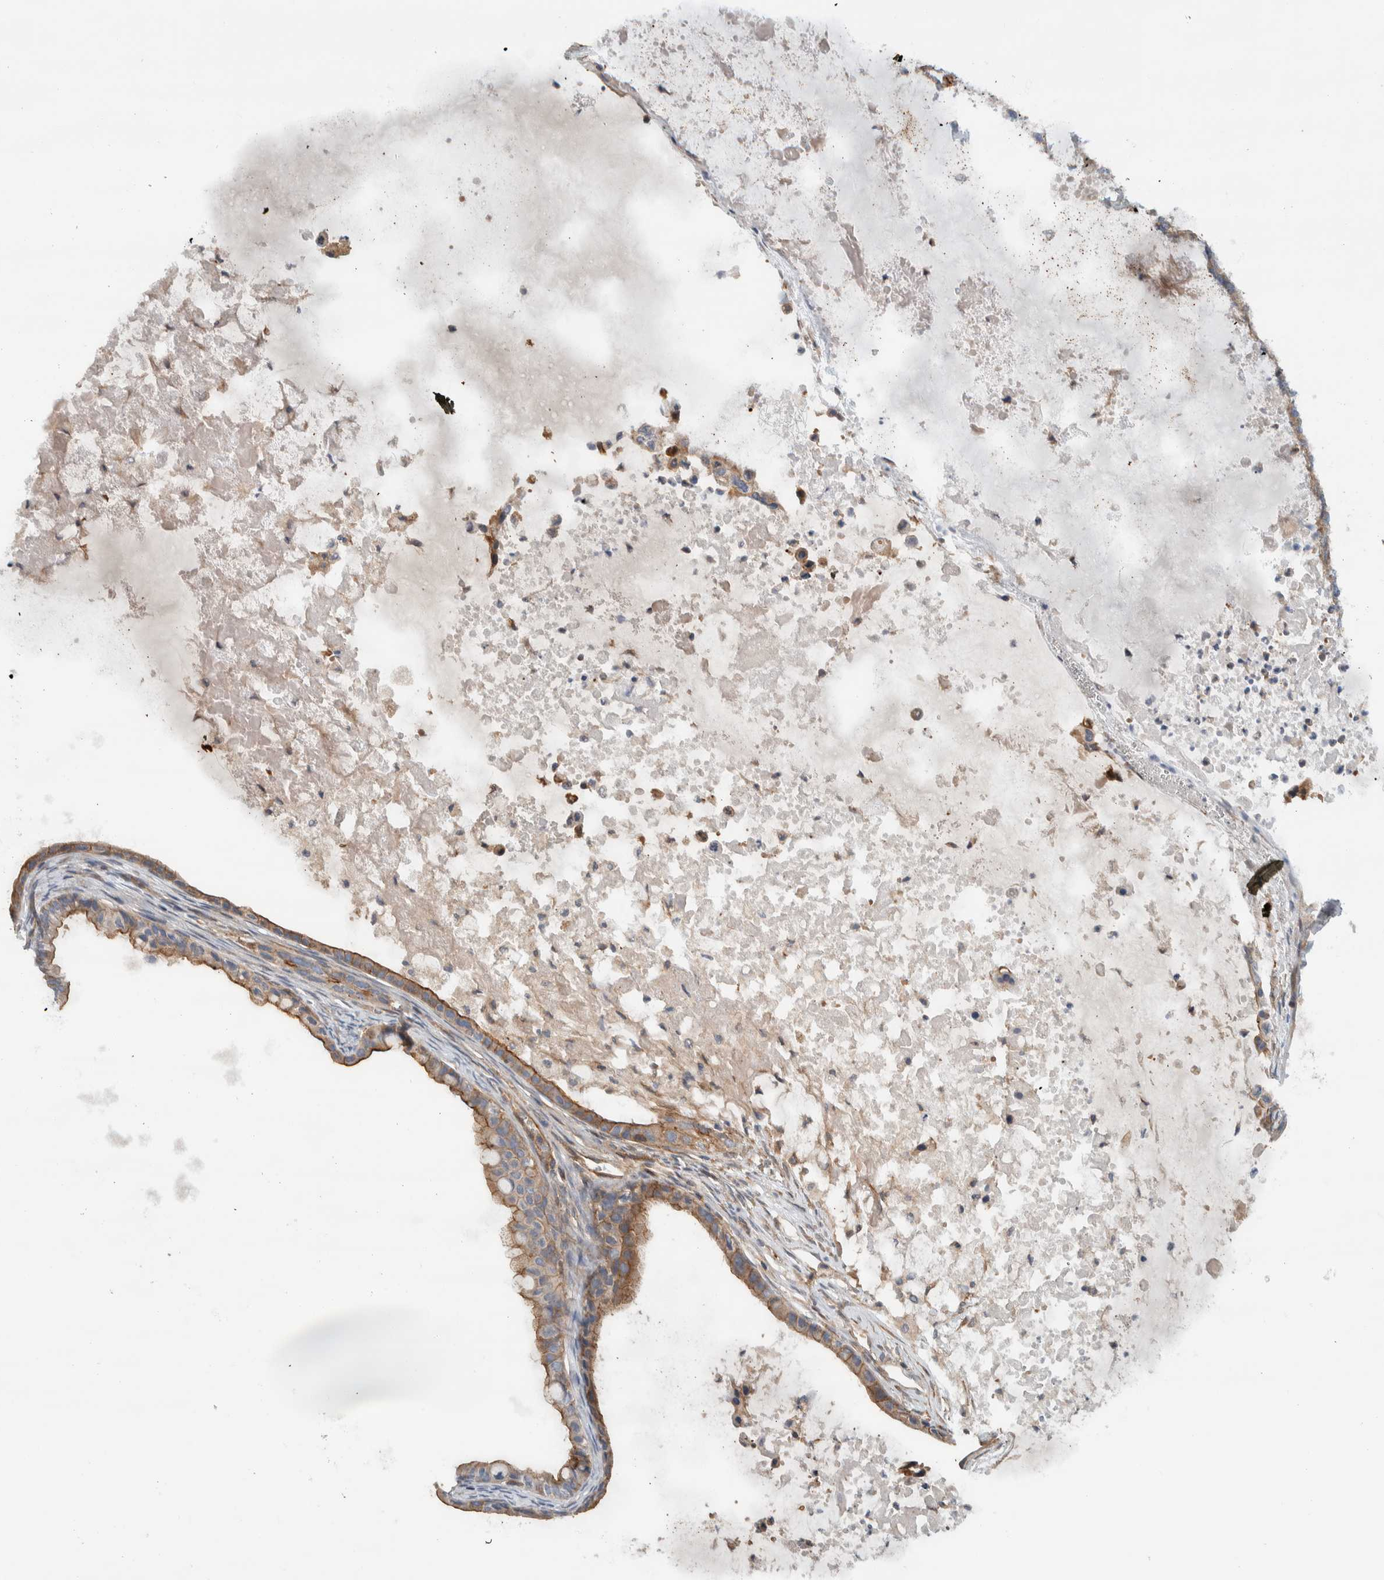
{"staining": {"intensity": "moderate", "quantity": "25%-75%", "location": "cytoplasmic/membranous"}, "tissue": "ovarian cancer", "cell_type": "Tumor cells", "image_type": "cancer", "snomed": [{"axis": "morphology", "description": "Cystadenocarcinoma, mucinous, NOS"}, {"axis": "topography", "description": "Ovary"}], "caption": "Ovarian cancer tissue reveals moderate cytoplasmic/membranous expression in about 25%-75% of tumor cells, visualized by immunohistochemistry. (DAB (3,3'-diaminobenzidine) IHC, brown staining for protein, blue staining for nuclei).", "gene": "MPRIP", "patient": {"sex": "female", "age": 80}}